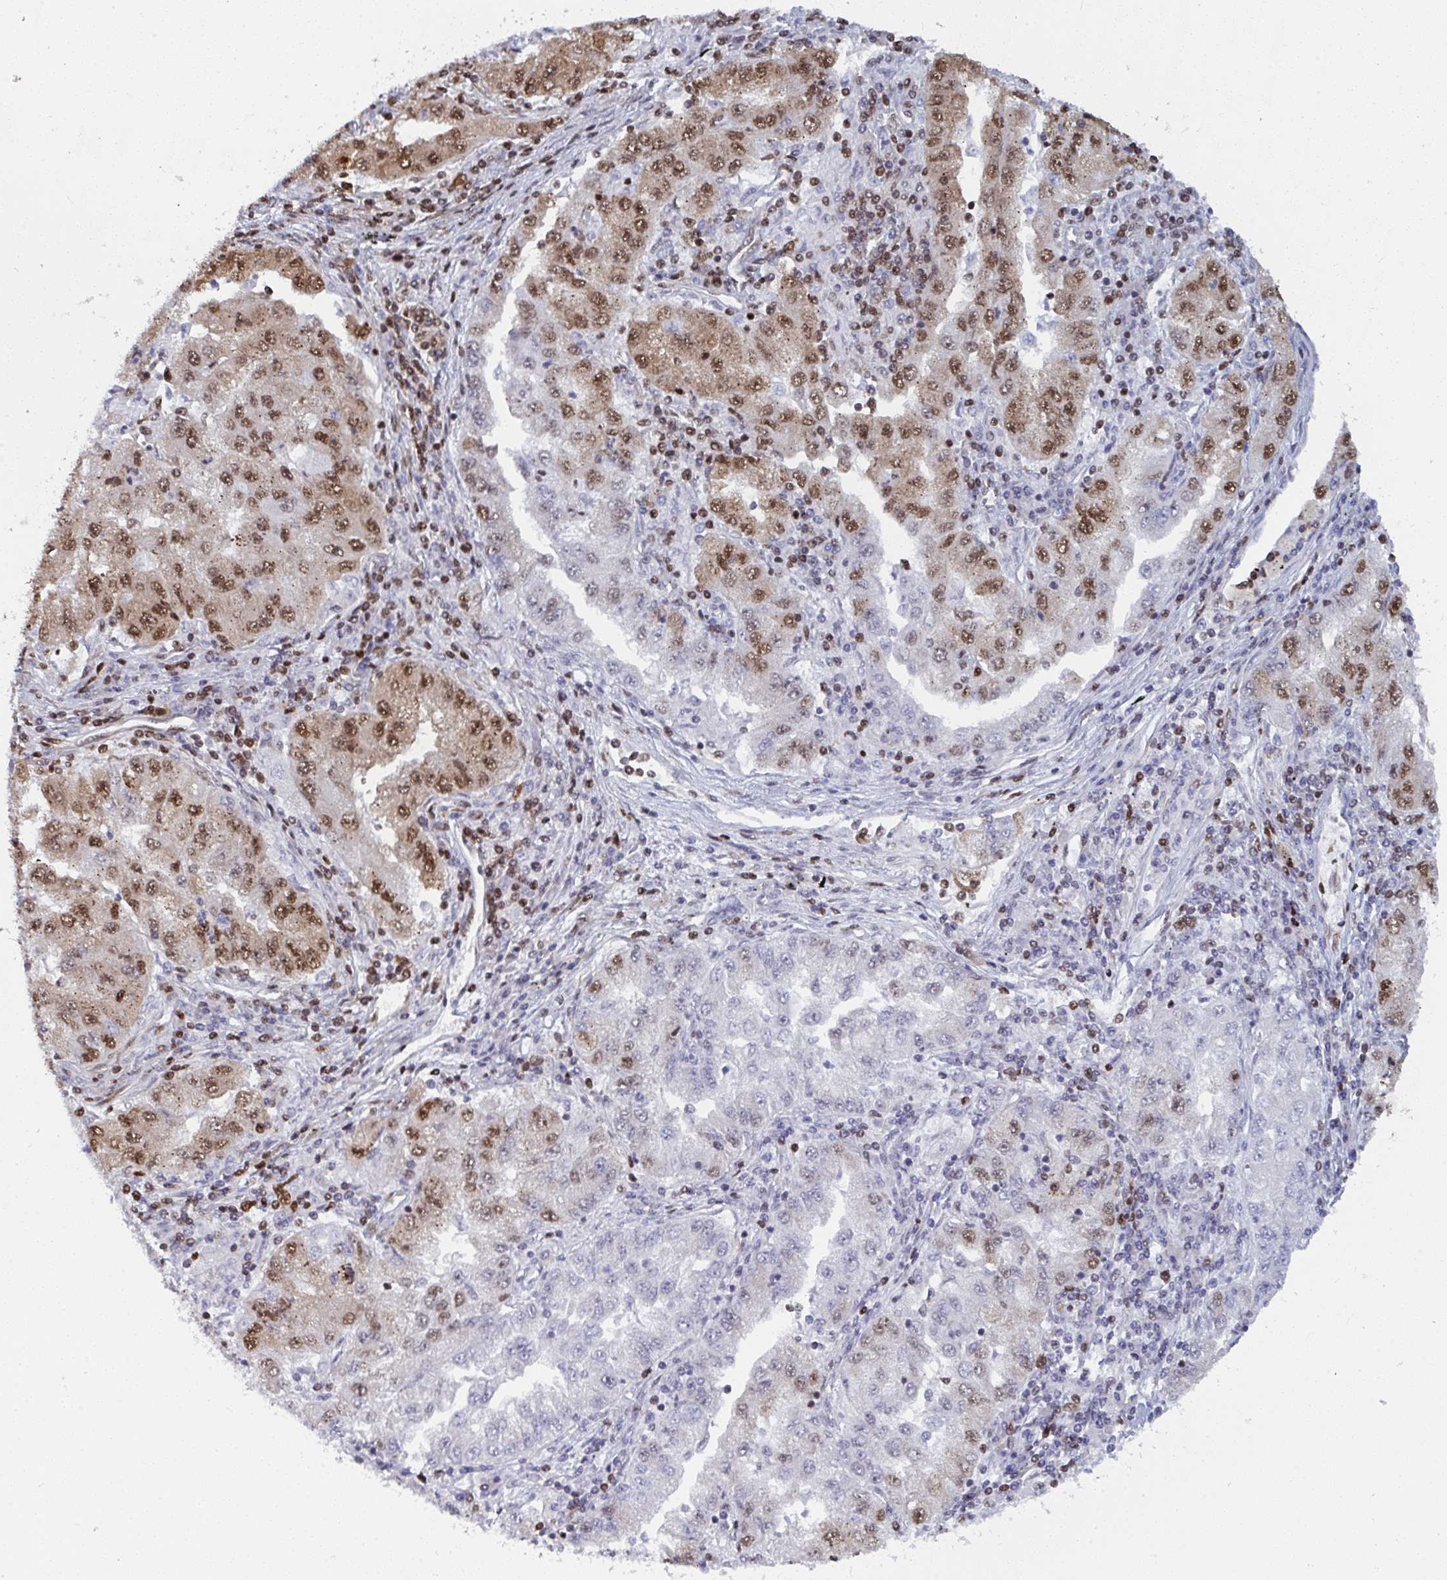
{"staining": {"intensity": "moderate", "quantity": "25%-75%", "location": "nuclear"}, "tissue": "lung cancer", "cell_type": "Tumor cells", "image_type": "cancer", "snomed": [{"axis": "morphology", "description": "Adenocarcinoma, NOS"}, {"axis": "morphology", "description": "Adenocarcinoma primary or metastatic"}, {"axis": "topography", "description": "Lung"}], "caption": "Human lung cancer stained with a protein marker shows moderate staining in tumor cells.", "gene": "GAR1", "patient": {"sex": "male", "age": 74}}